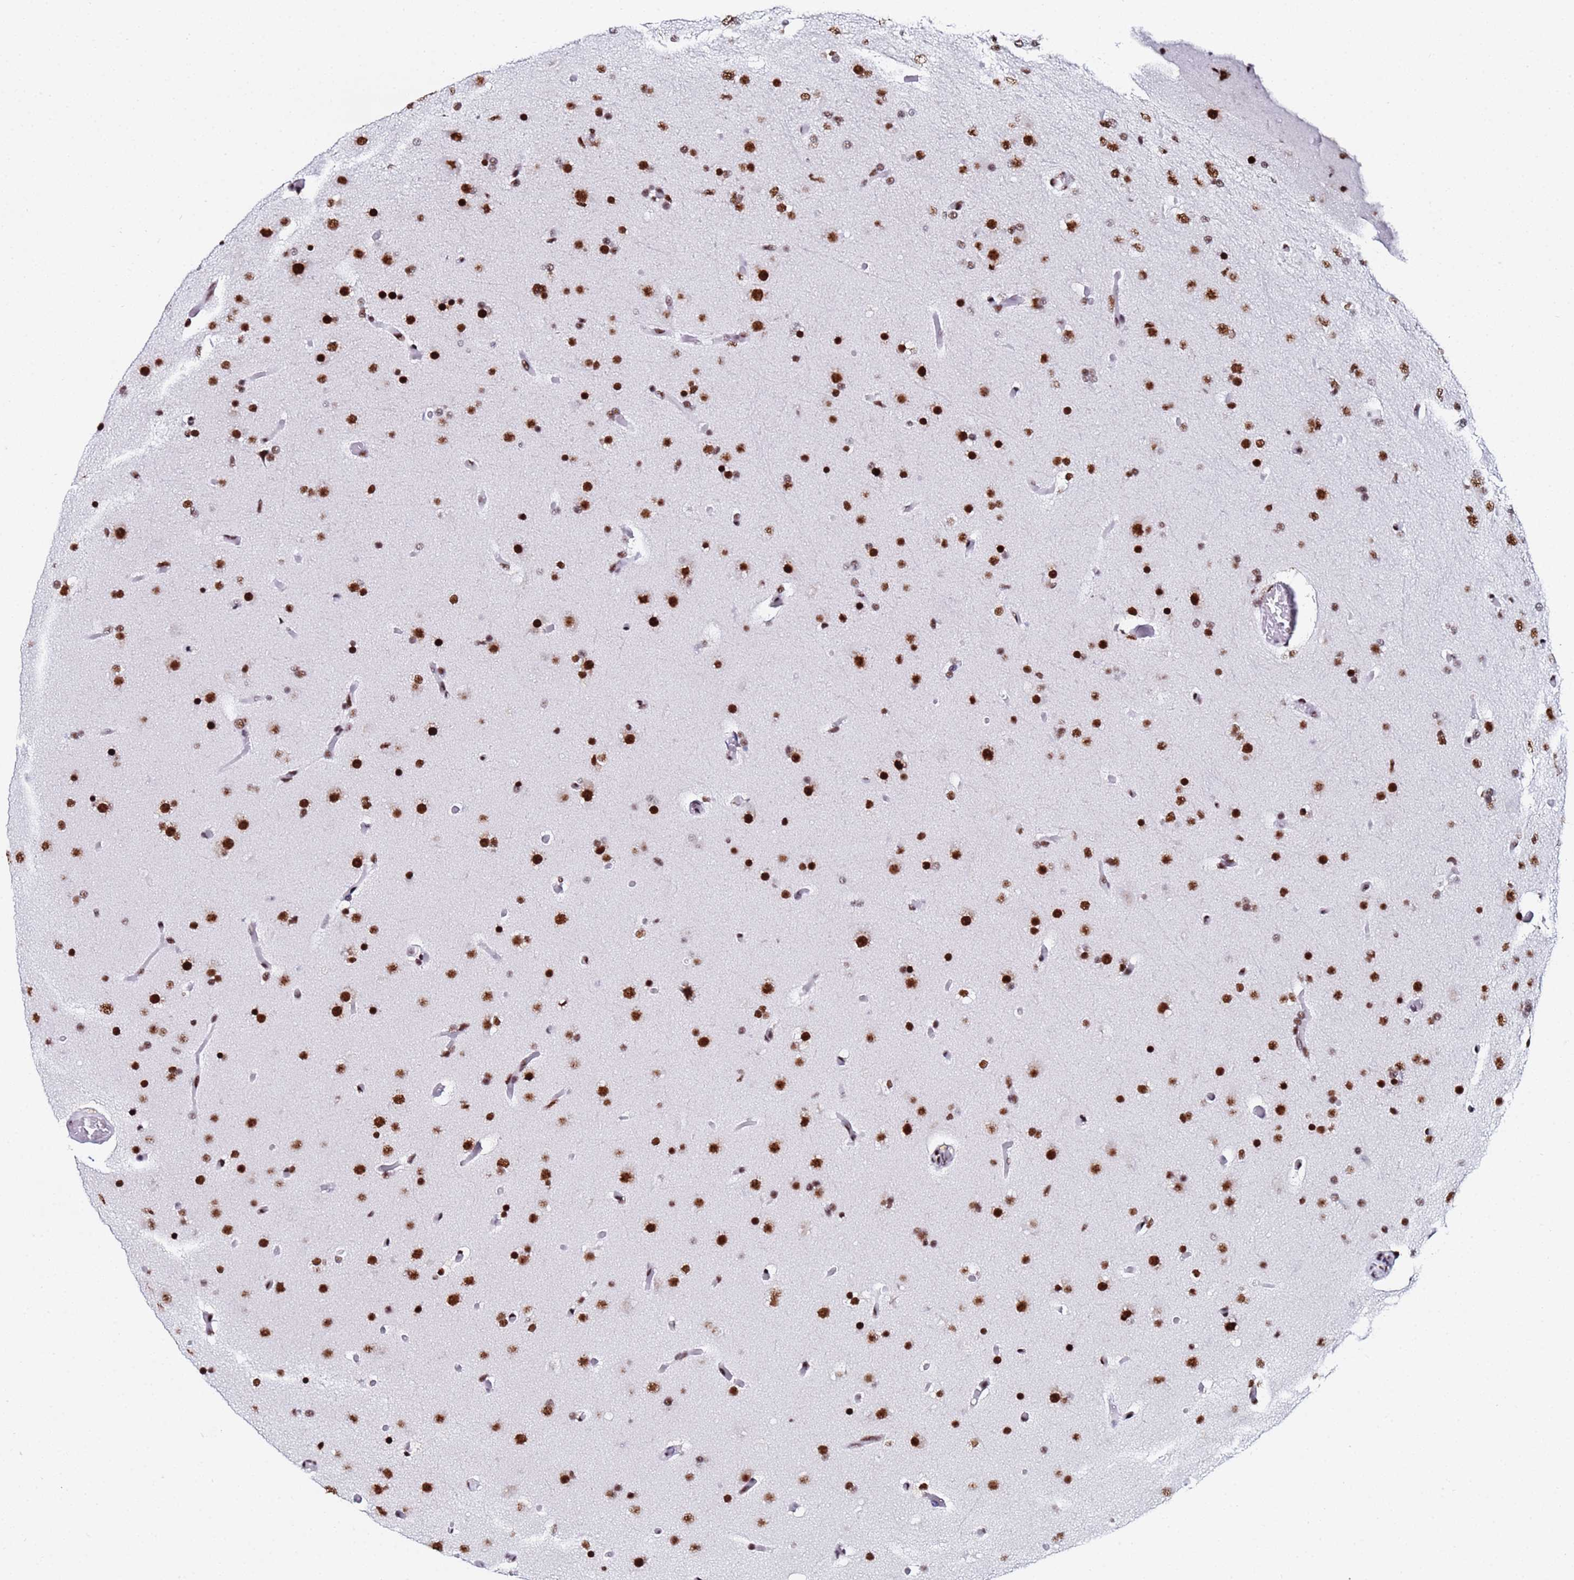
{"staining": {"intensity": "strong", "quantity": ">75%", "location": "nuclear"}, "tissue": "glioma", "cell_type": "Tumor cells", "image_type": "cancer", "snomed": [{"axis": "morphology", "description": "Glioma, malignant, High grade"}, {"axis": "topography", "description": "Cerebral cortex"}], "caption": "Protein staining by immunohistochemistry demonstrates strong nuclear expression in approximately >75% of tumor cells in malignant high-grade glioma. Immunohistochemistry stains the protein of interest in brown and the nuclei are stained blue.", "gene": "SNRPA1", "patient": {"sex": "female", "age": 36}}